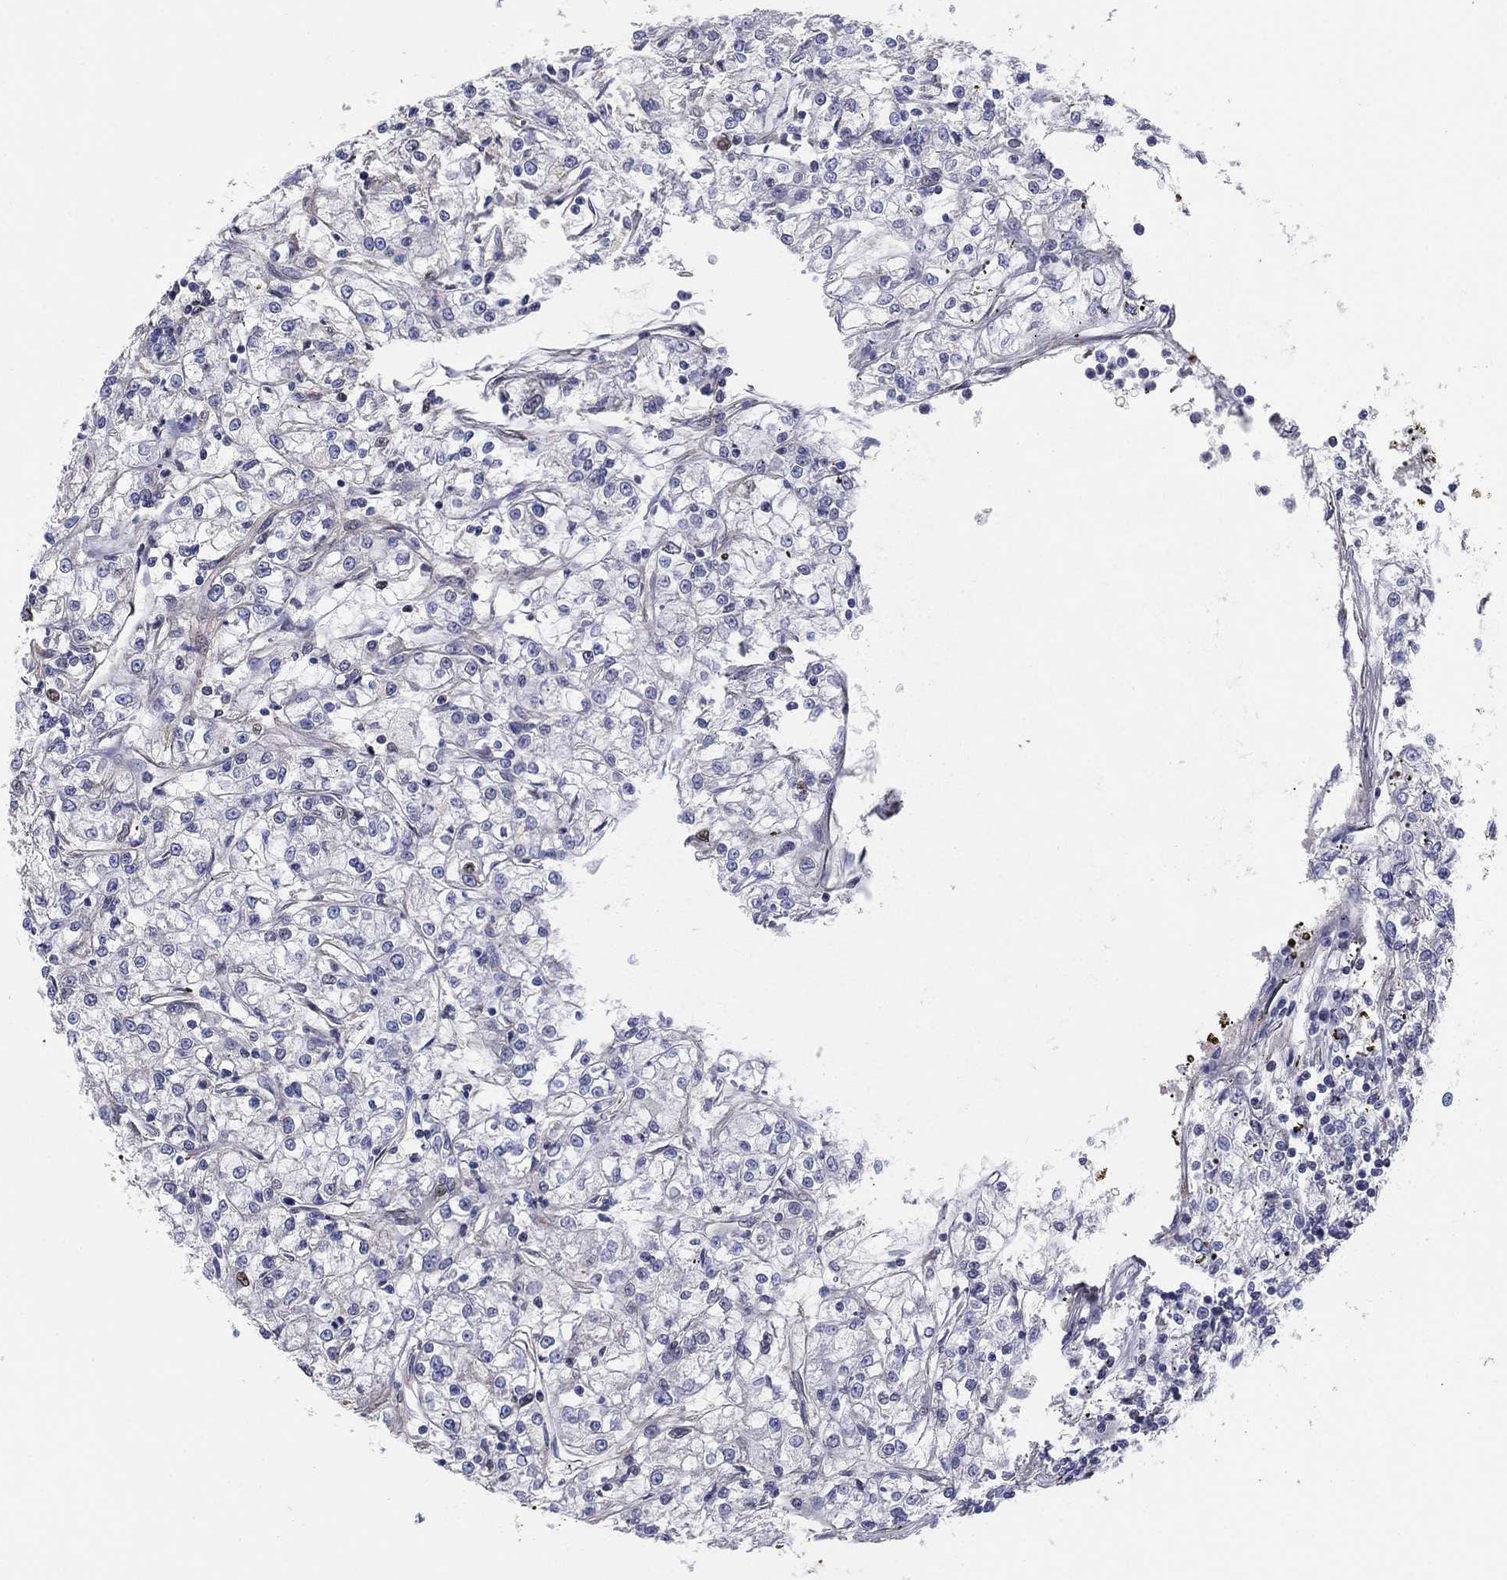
{"staining": {"intensity": "negative", "quantity": "none", "location": "none"}, "tissue": "renal cancer", "cell_type": "Tumor cells", "image_type": "cancer", "snomed": [{"axis": "morphology", "description": "Adenocarcinoma, NOS"}, {"axis": "topography", "description": "Kidney"}], "caption": "DAB (3,3'-diaminobenzidine) immunohistochemical staining of renal adenocarcinoma shows no significant expression in tumor cells. (DAB immunohistochemistry (IHC) with hematoxylin counter stain).", "gene": "HEATR4", "patient": {"sex": "female", "age": 59}}